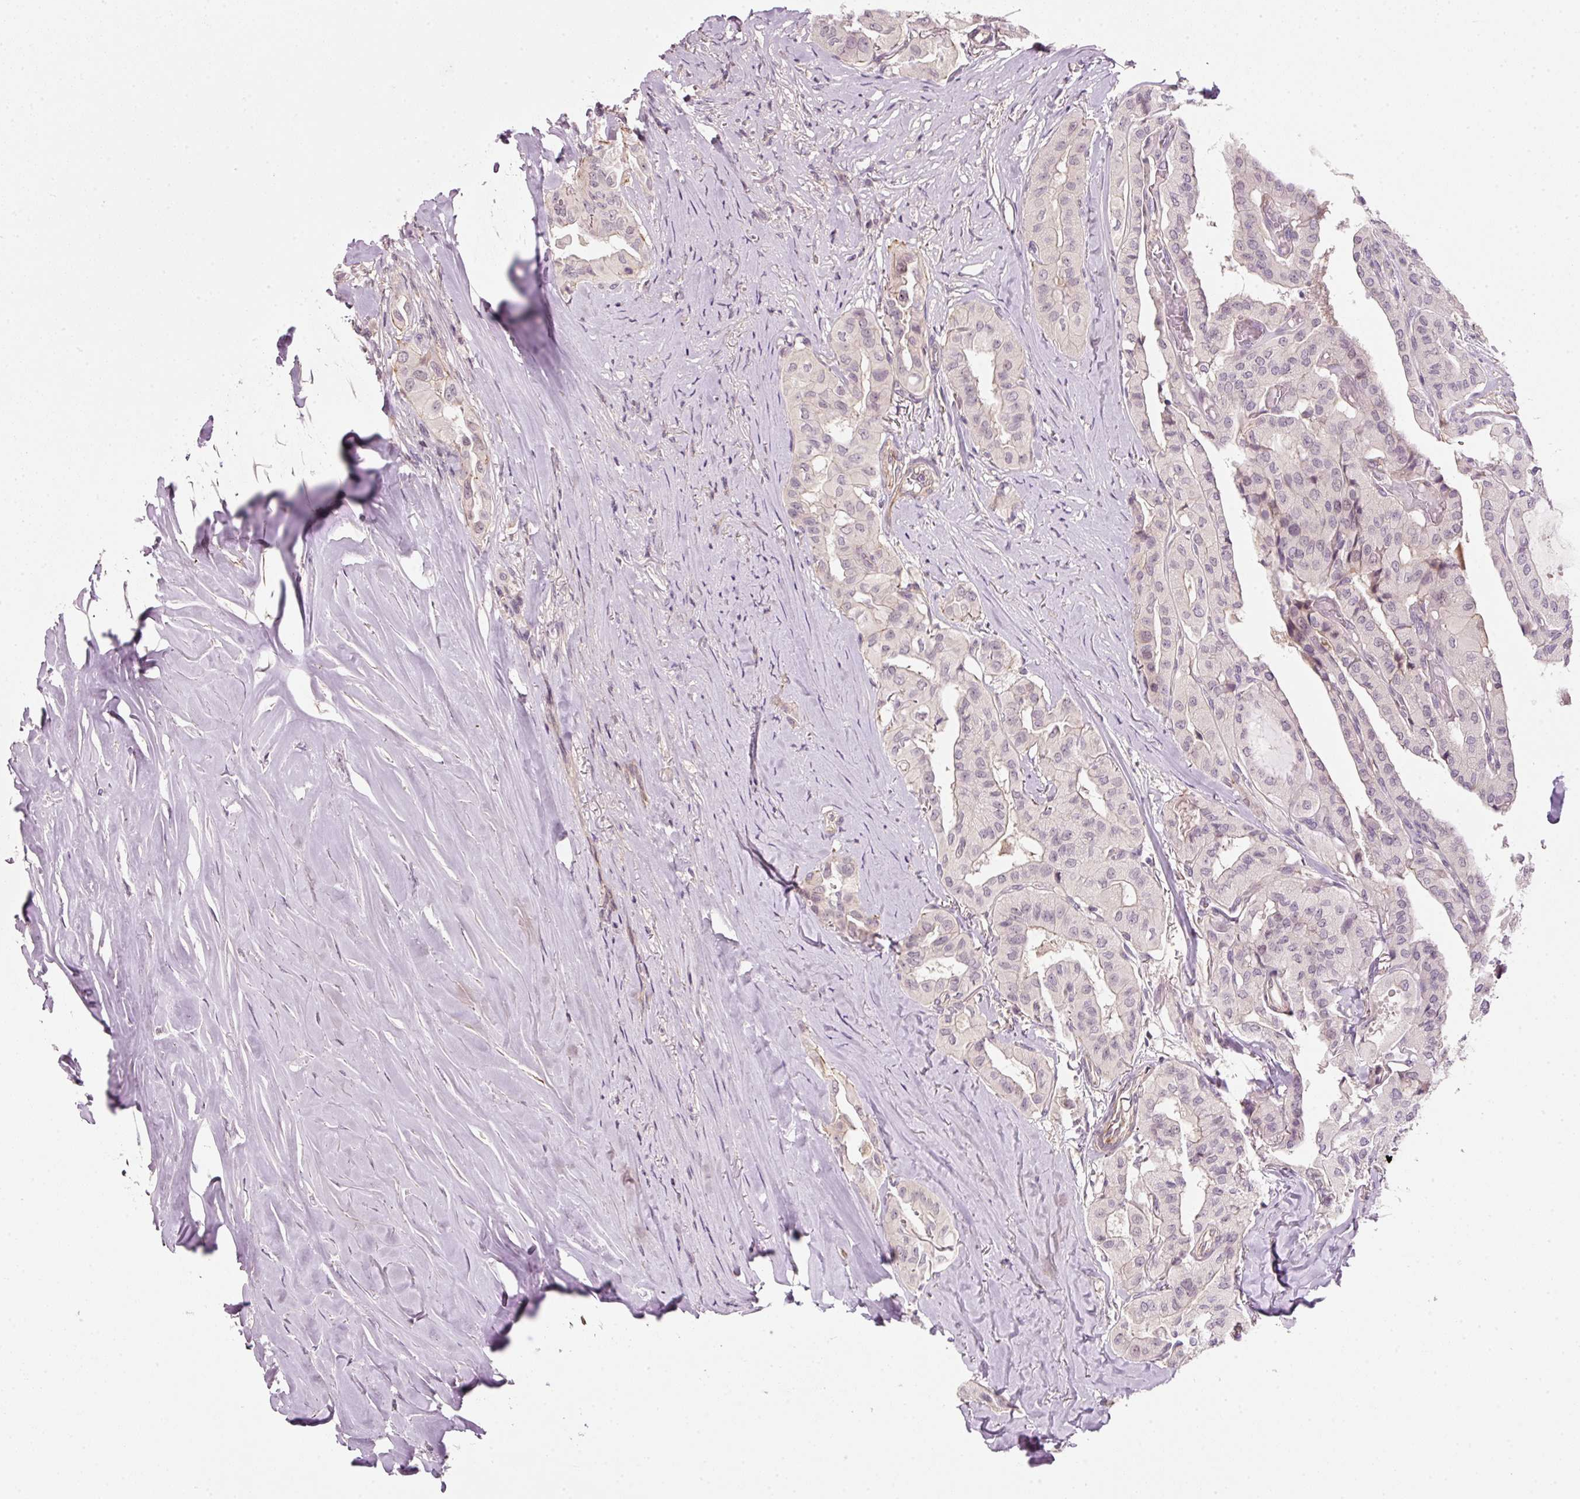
{"staining": {"intensity": "negative", "quantity": "none", "location": "none"}, "tissue": "thyroid cancer", "cell_type": "Tumor cells", "image_type": "cancer", "snomed": [{"axis": "morphology", "description": "Papillary adenocarcinoma, NOS"}, {"axis": "topography", "description": "Thyroid gland"}], "caption": "There is no significant positivity in tumor cells of thyroid papillary adenocarcinoma.", "gene": "TIRAP", "patient": {"sex": "female", "age": 59}}